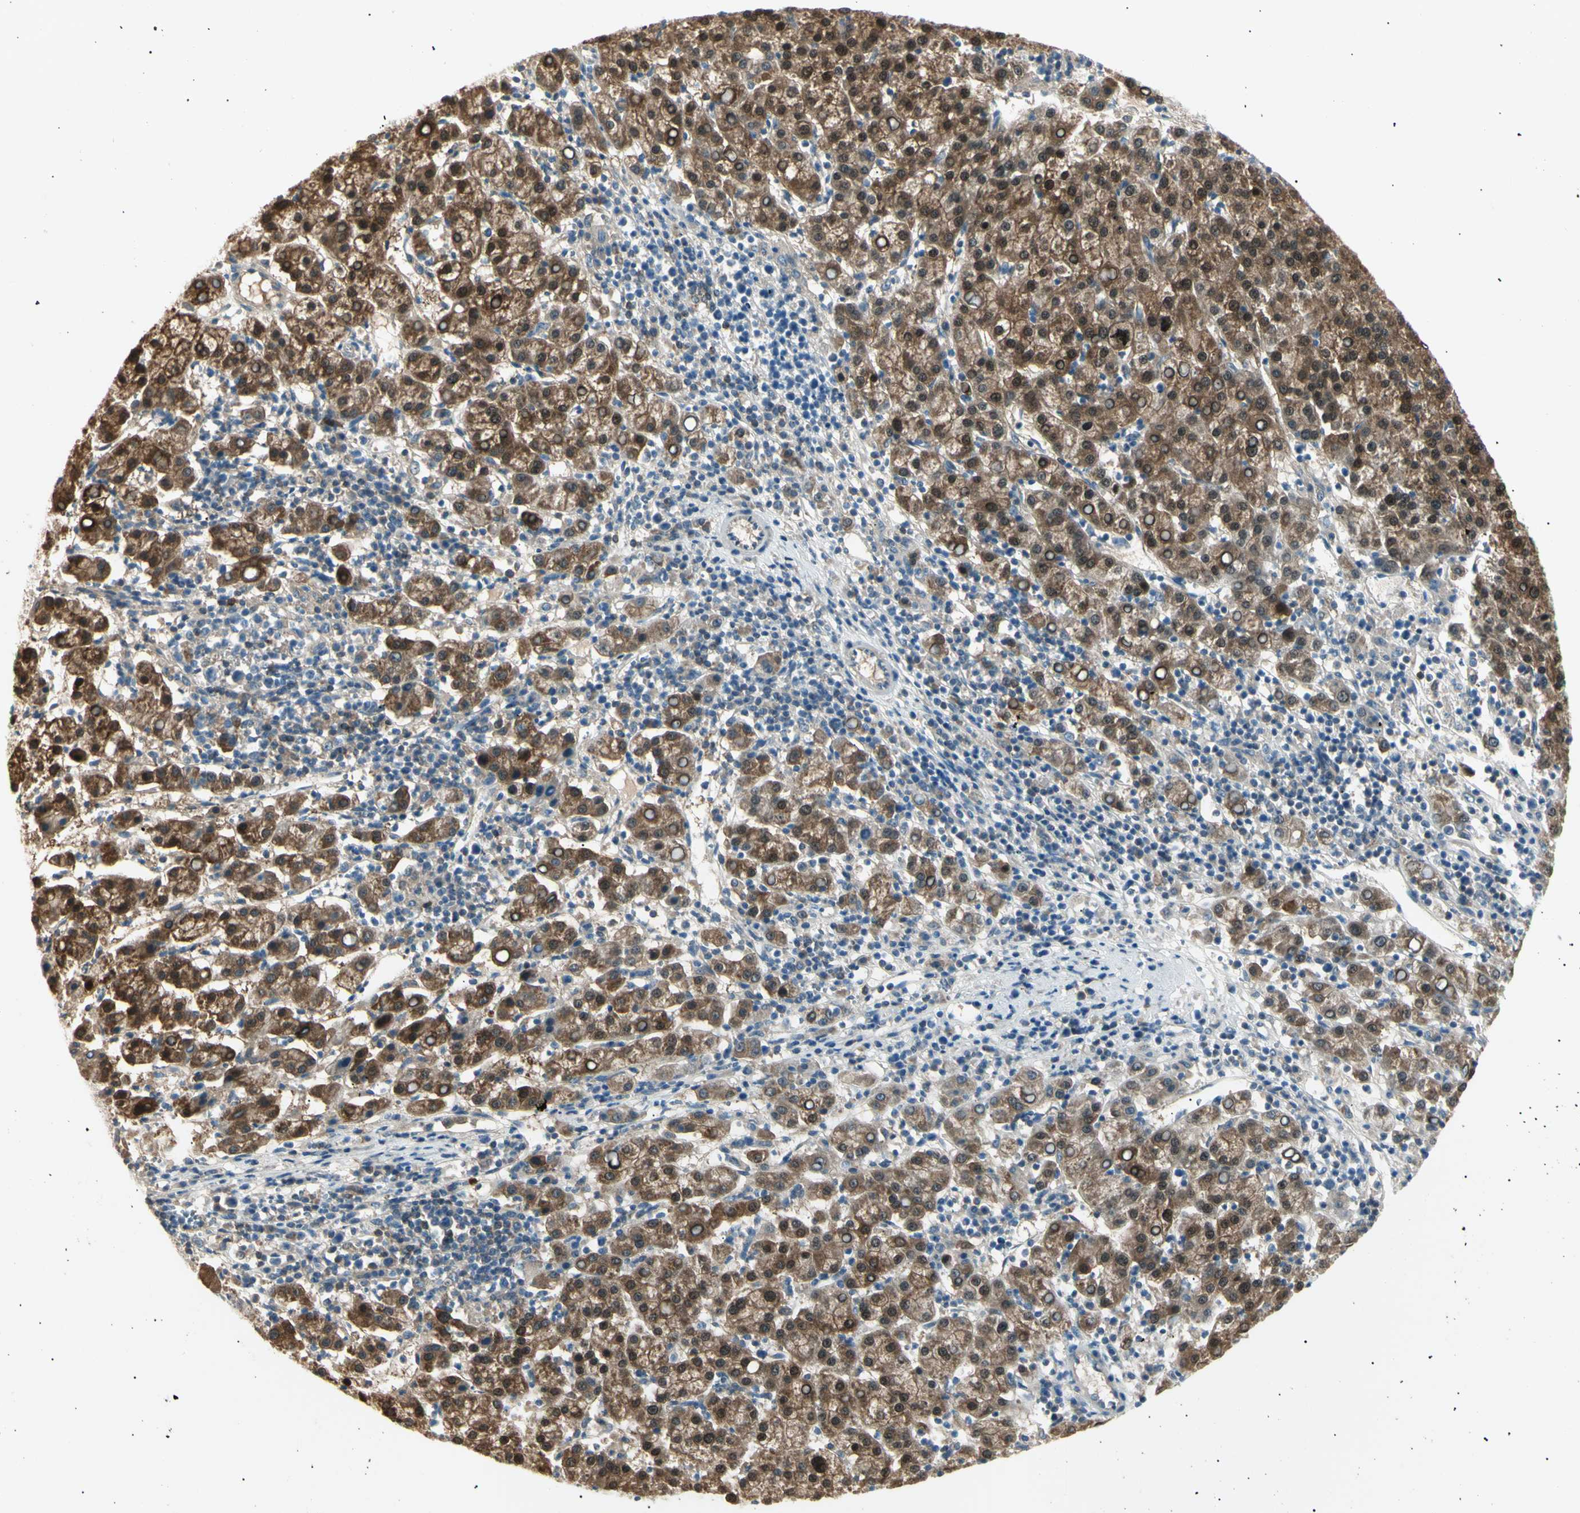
{"staining": {"intensity": "strong", "quantity": ">75%", "location": "cytoplasmic/membranous,nuclear"}, "tissue": "liver cancer", "cell_type": "Tumor cells", "image_type": "cancer", "snomed": [{"axis": "morphology", "description": "Carcinoma, Hepatocellular, NOS"}, {"axis": "topography", "description": "Liver"}], "caption": "Liver hepatocellular carcinoma stained with a brown dye displays strong cytoplasmic/membranous and nuclear positive positivity in about >75% of tumor cells.", "gene": "LHPP", "patient": {"sex": "female", "age": 58}}